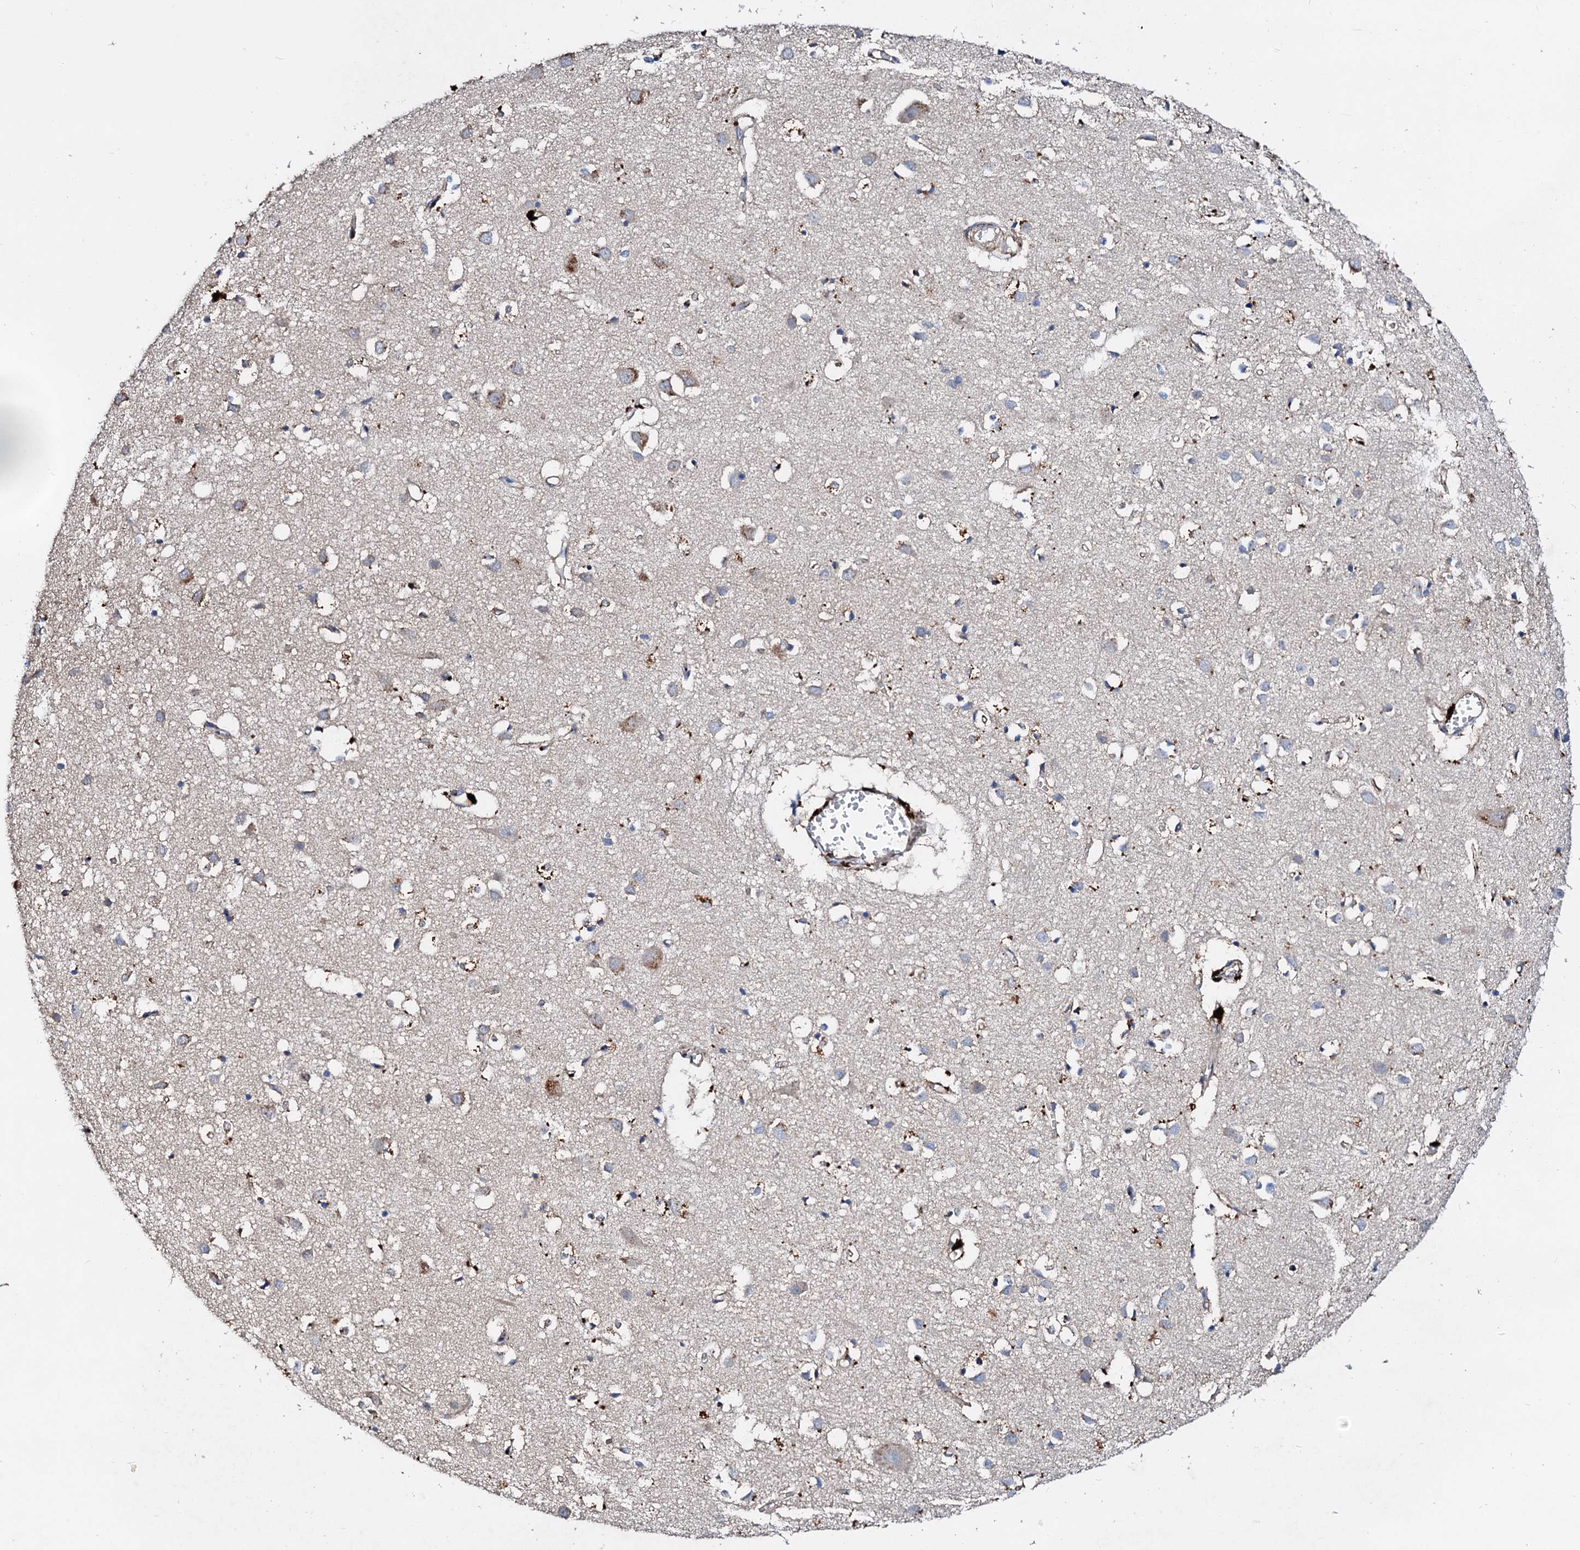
{"staining": {"intensity": "negative", "quantity": "none", "location": "none"}, "tissue": "cerebral cortex", "cell_type": "Endothelial cells", "image_type": "normal", "snomed": [{"axis": "morphology", "description": "Normal tissue, NOS"}, {"axis": "topography", "description": "Cerebral cortex"}], "caption": "The photomicrograph exhibits no significant expression in endothelial cells of cerebral cortex.", "gene": "FIBIN", "patient": {"sex": "female", "age": 64}}